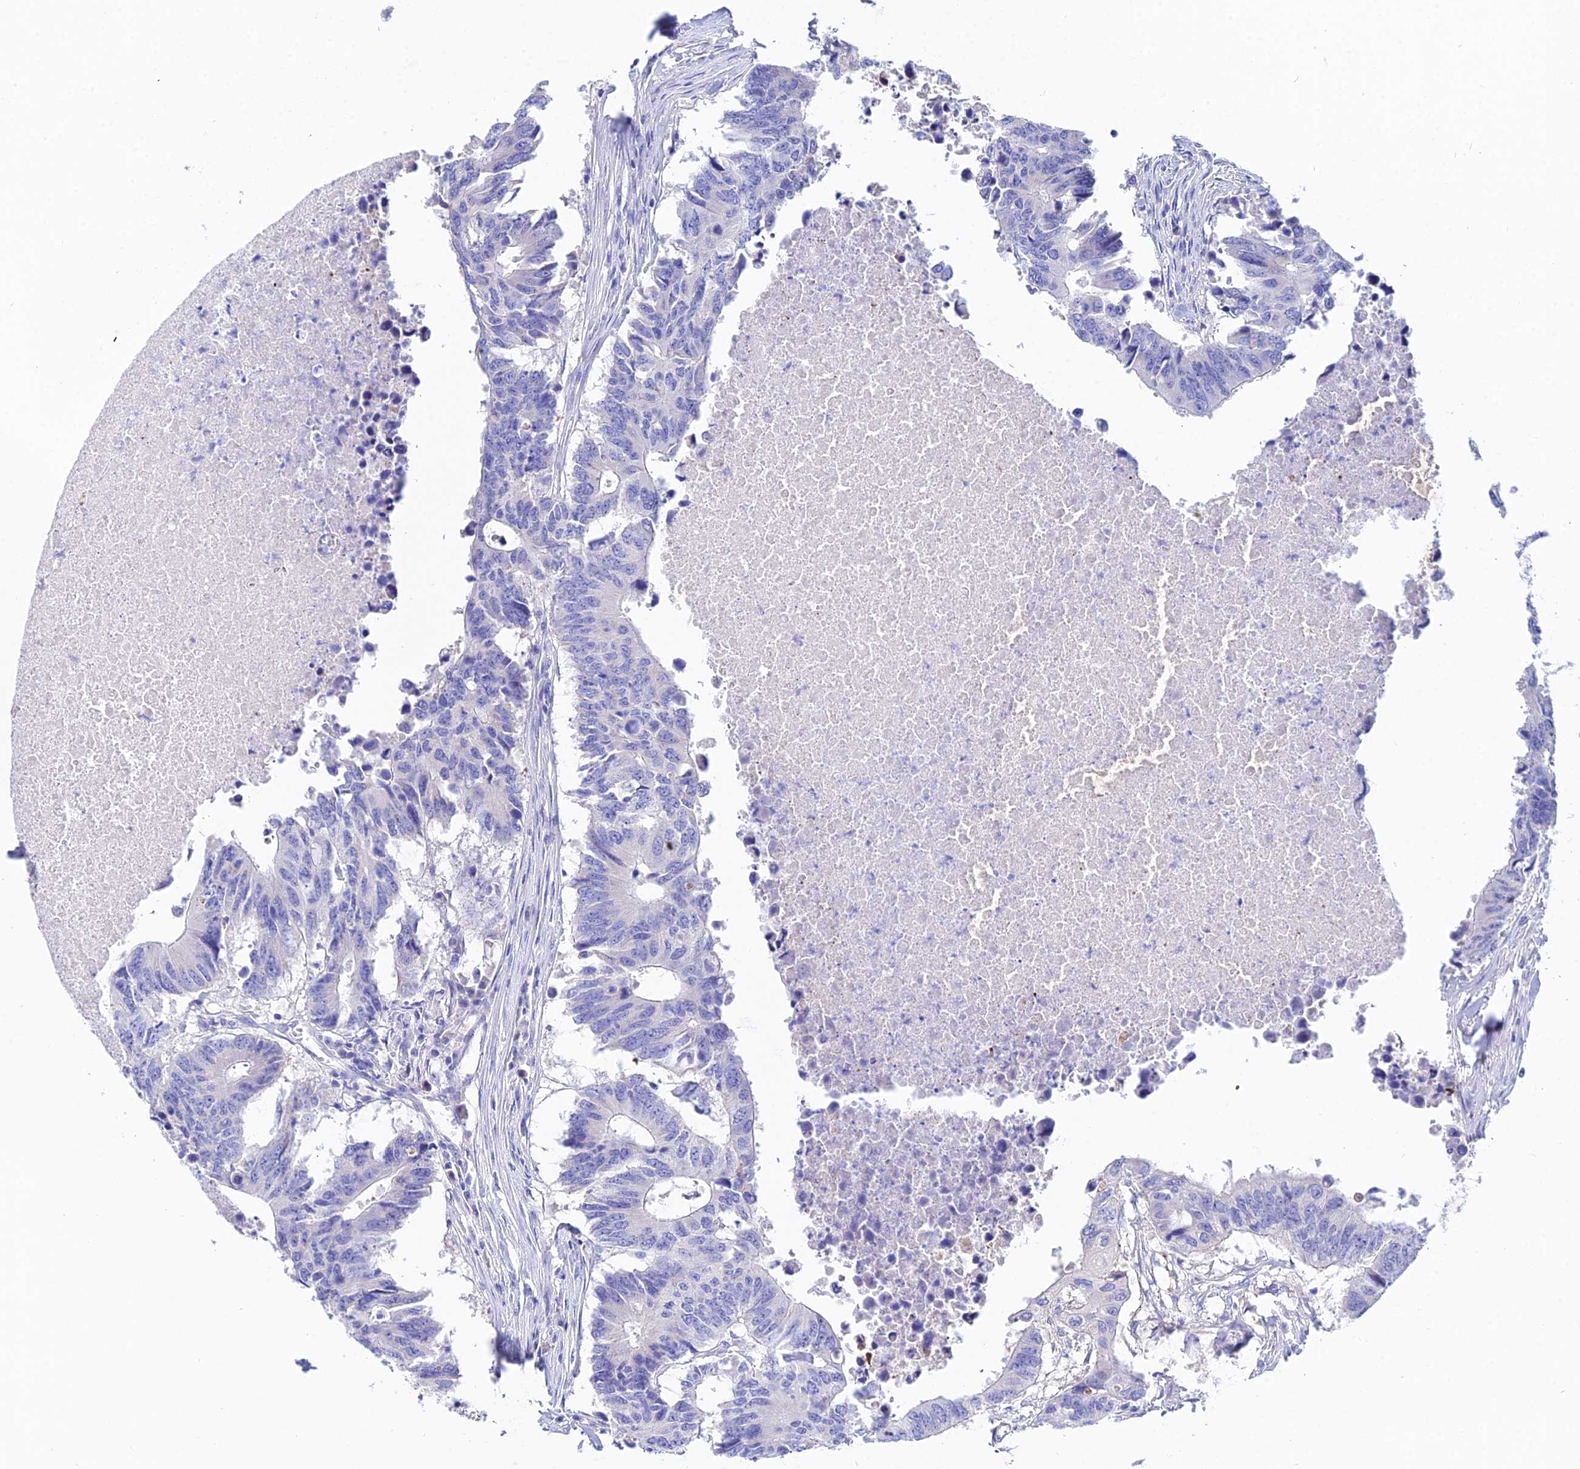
{"staining": {"intensity": "negative", "quantity": "none", "location": "none"}, "tissue": "colorectal cancer", "cell_type": "Tumor cells", "image_type": "cancer", "snomed": [{"axis": "morphology", "description": "Adenocarcinoma, NOS"}, {"axis": "topography", "description": "Colon"}], "caption": "A histopathology image of human colorectal cancer (adenocarcinoma) is negative for staining in tumor cells. Brightfield microscopy of IHC stained with DAB (3,3'-diaminobenzidine) (brown) and hematoxylin (blue), captured at high magnification.", "gene": "CEP41", "patient": {"sex": "male", "age": 71}}